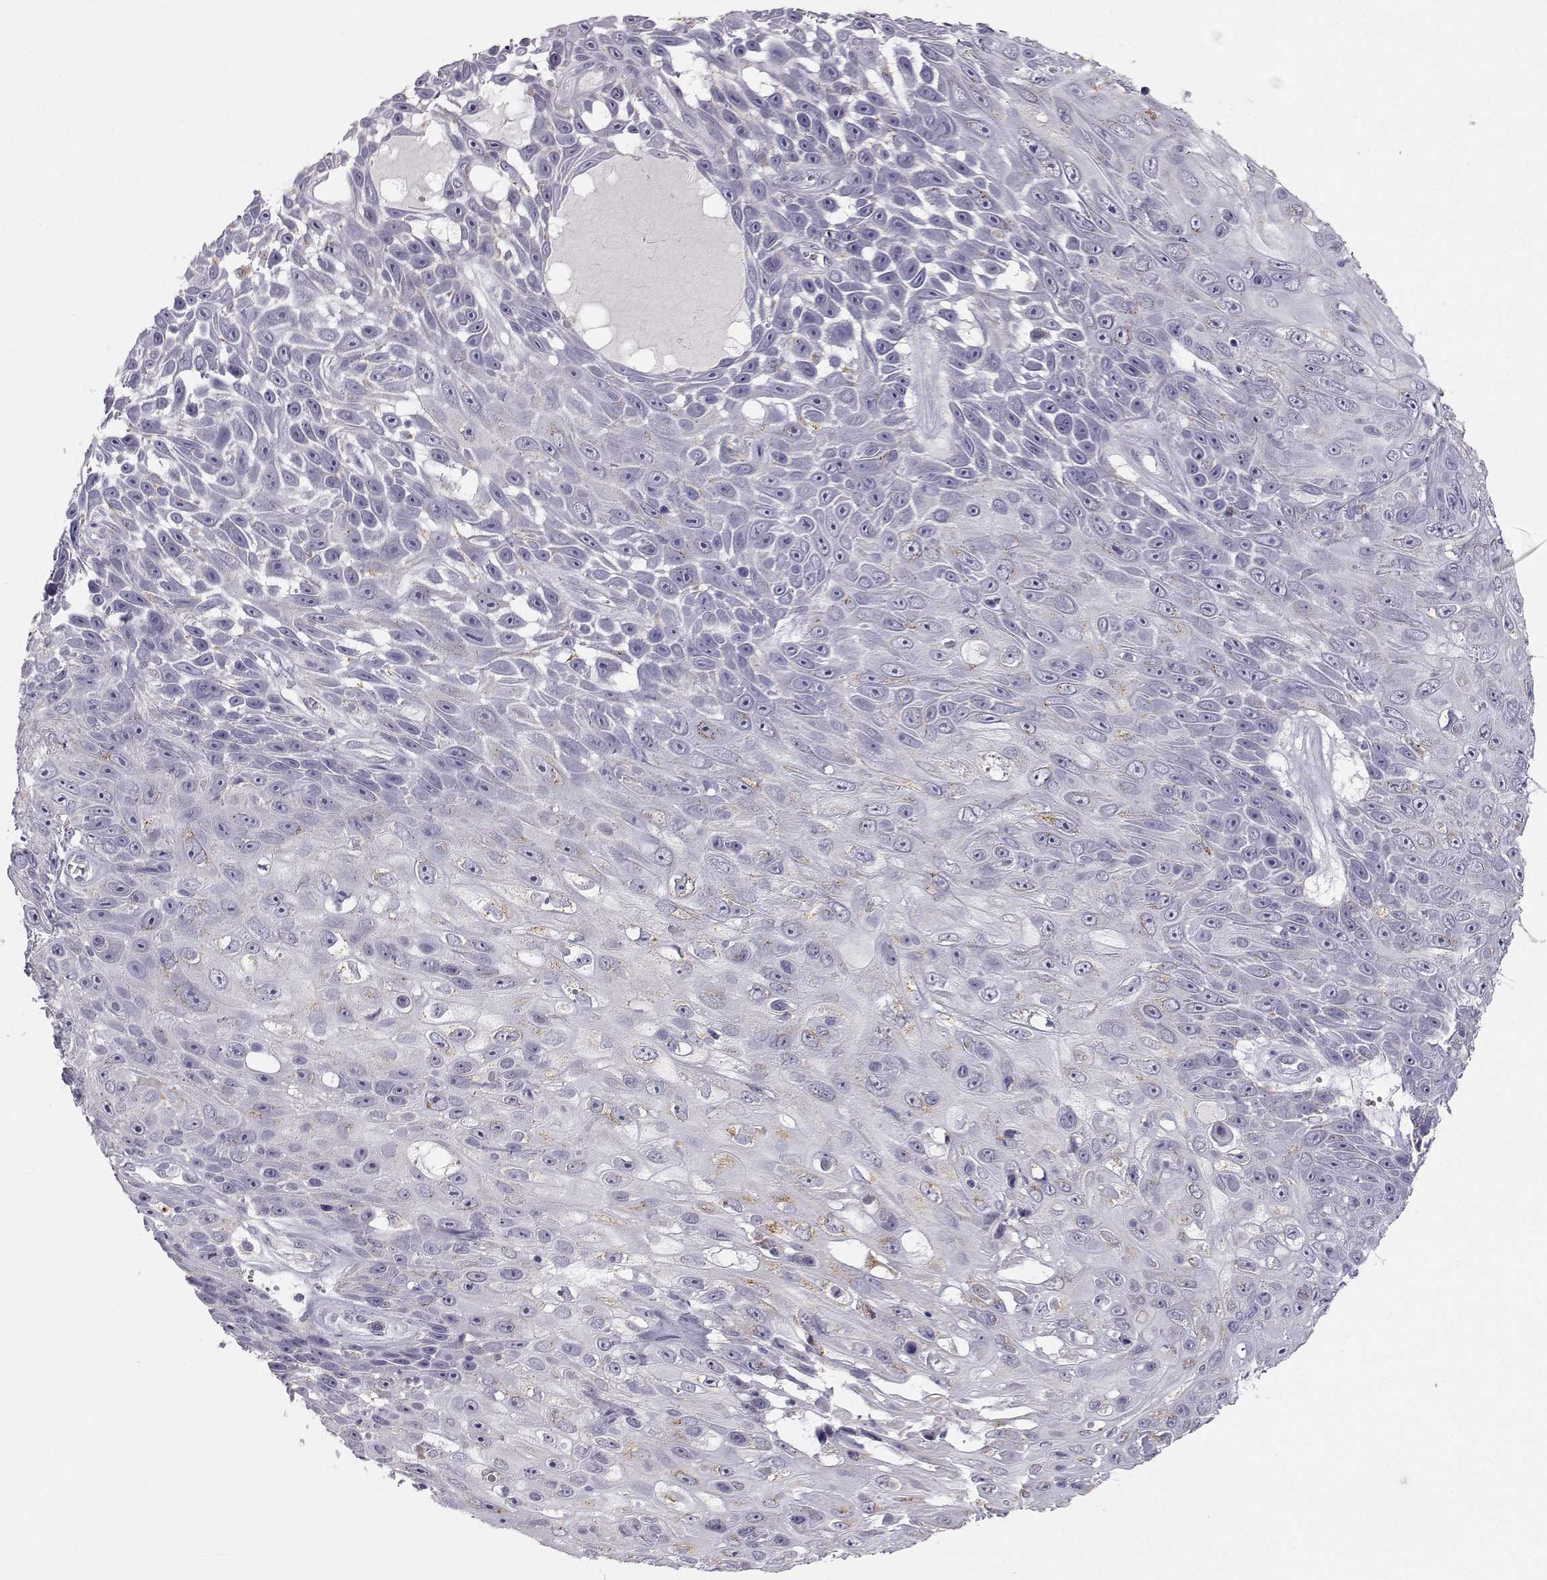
{"staining": {"intensity": "negative", "quantity": "none", "location": "none"}, "tissue": "skin cancer", "cell_type": "Tumor cells", "image_type": "cancer", "snomed": [{"axis": "morphology", "description": "Squamous cell carcinoma, NOS"}, {"axis": "topography", "description": "Skin"}], "caption": "This is an IHC photomicrograph of skin cancer. There is no expression in tumor cells.", "gene": "PGM5", "patient": {"sex": "male", "age": 82}}